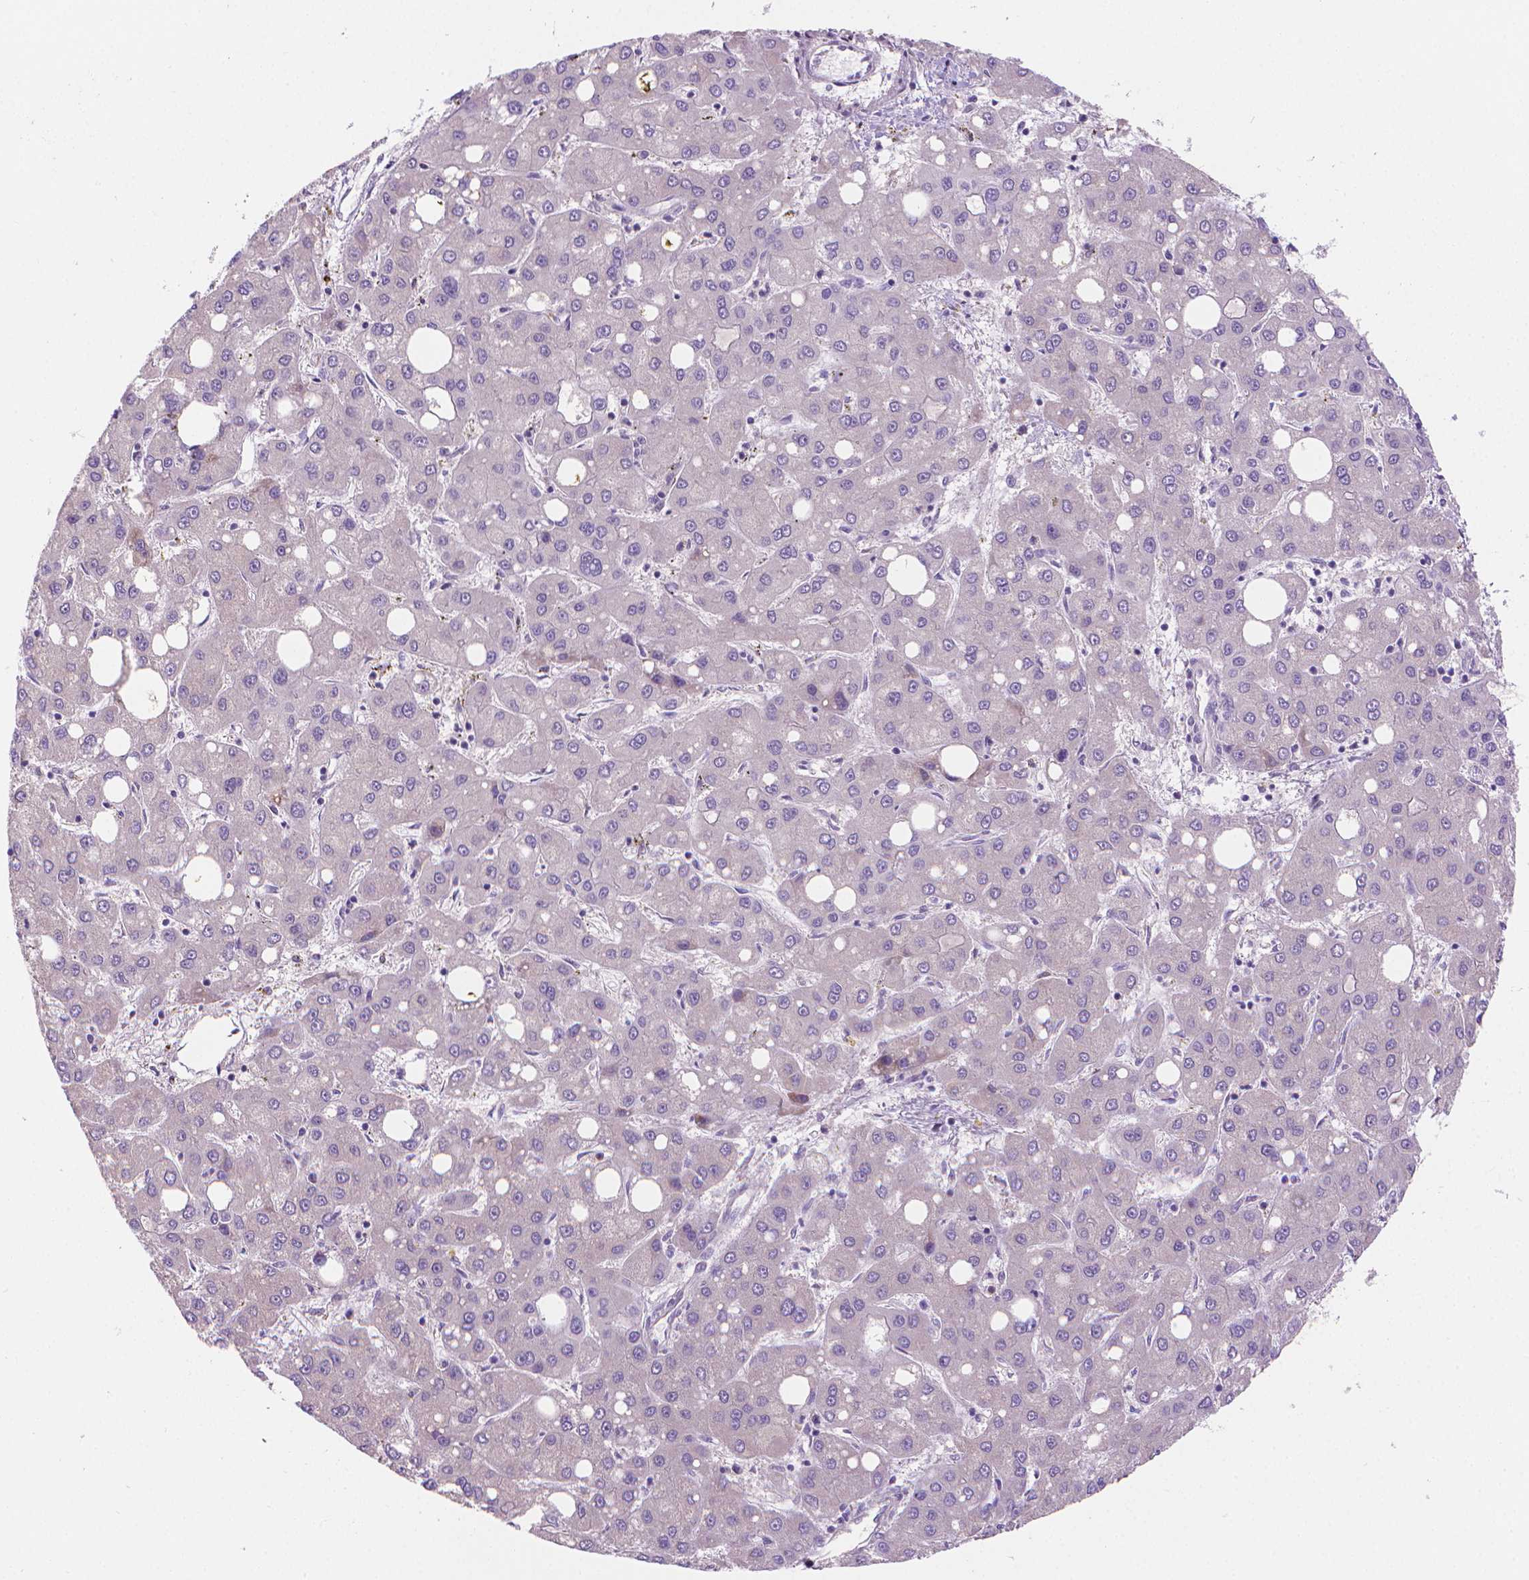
{"staining": {"intensity": "negative", "quantity": "none", "location": "none"}, "tissue": "liver cancer", "cell_type": "Tumor cells", "image_type": "cancer", "snomed": [{"axis": "morphology", "description": "Carcinoma, Hepatocellular, NOS"}, {"axis": "topography", "description": "Liver"}], "caption": "DAB (3,3'-diaminobenzidine) immunohistochemical staining of human liver cancer demonstrates no significant expression in tumor cells.", "gene": "GSDMA", "patient": {"sex": "male", "age": 73}}